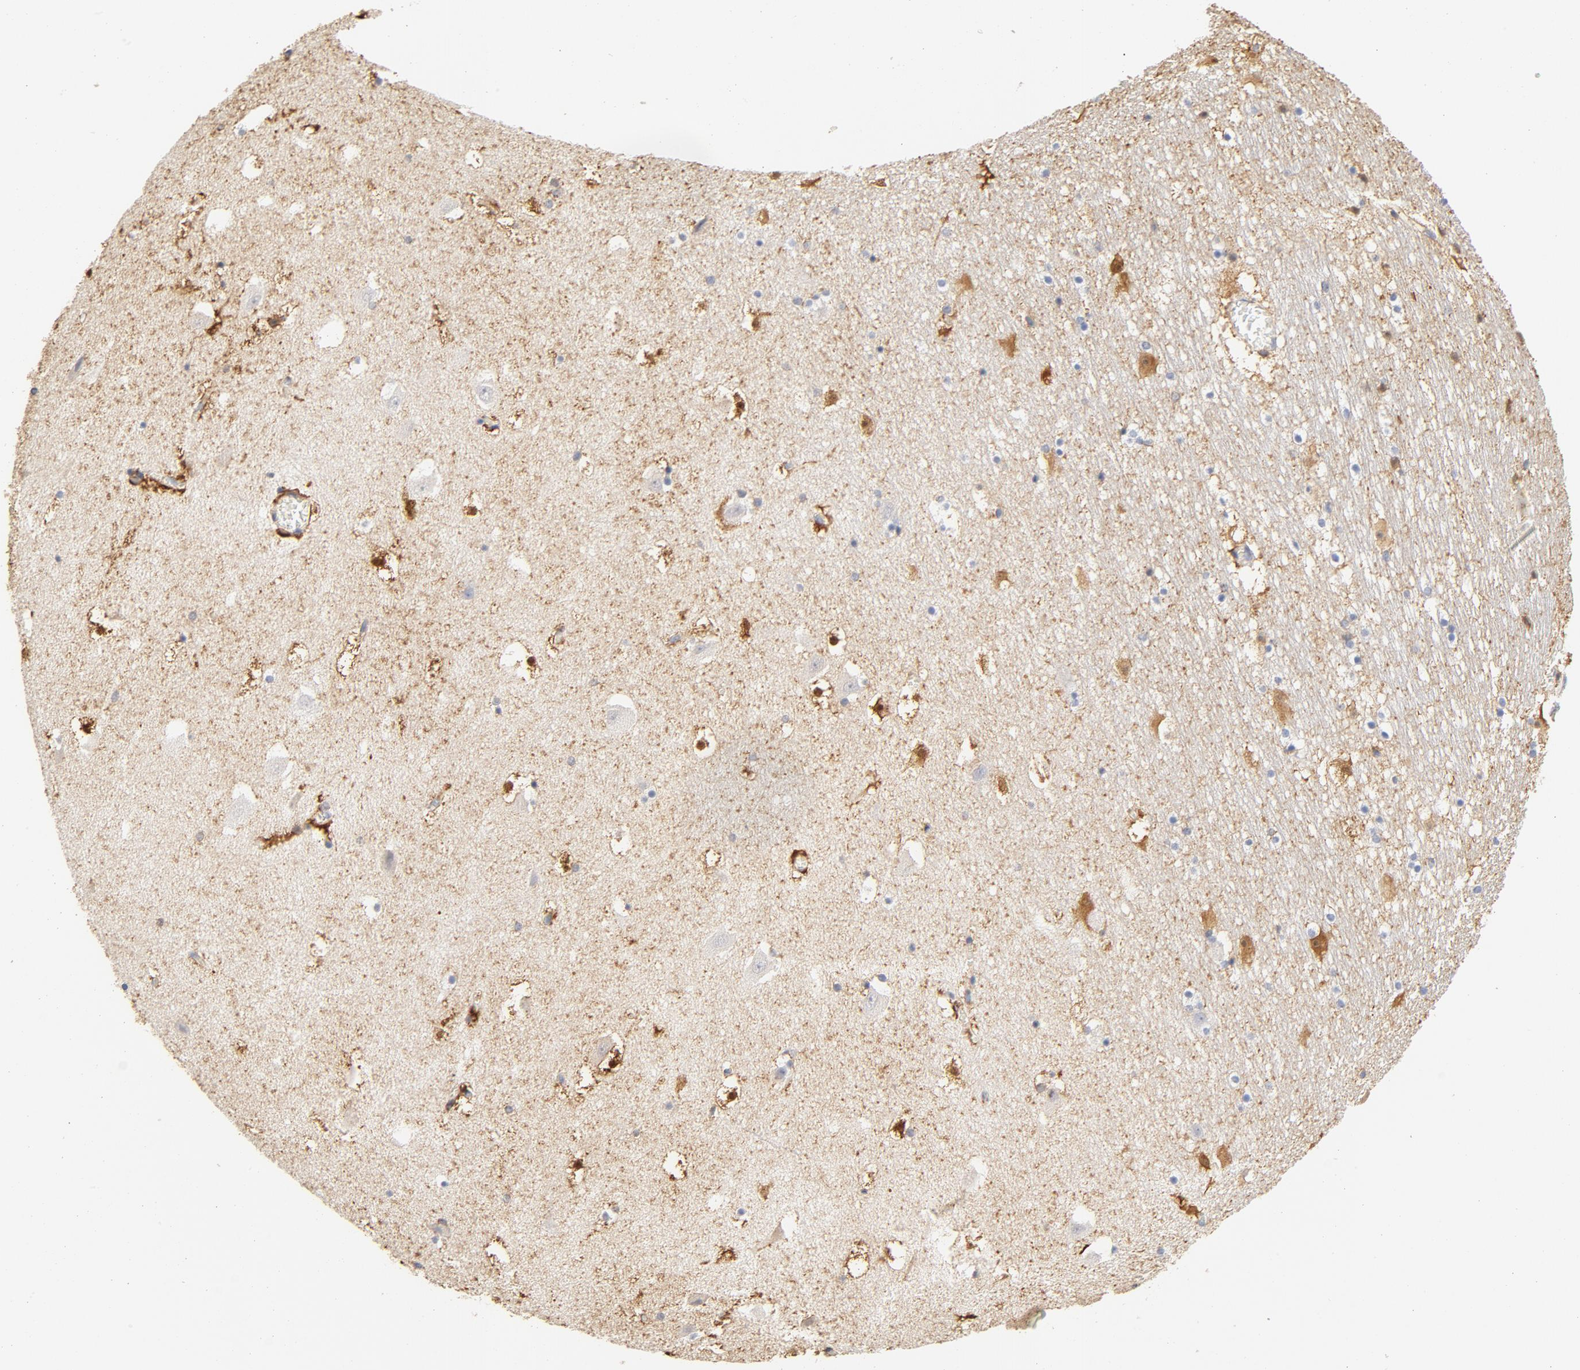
{"staining": {"intensity": "moderate", "quantity": "25%-75%", "location": "cytoplasmic/membranous"}, "tissue": "hippocampus", "cell_type": "Glial cells", "image_type": "normal", "snomed": [{"axis": "morphology", "description": "Normal tissue, NOS"}, {"axis": "topography", "description": "Hippocampus"}], "caption": "Immunohistochemistry staining of benign hippocampus, which displays medium levels of moderate cytoplasmic/membranous expression in approximately 25%-75% of glial cells indicating moderate cytoplasmic/membranous protein expression. The staining was performed using DAB (3,3'-diaminobenzidine) (brown) for protein detection and nuclei were counterstained in hematoxylin (blue).", "gene": "EZR", "patient": {"sex": "male", "age": 45}}